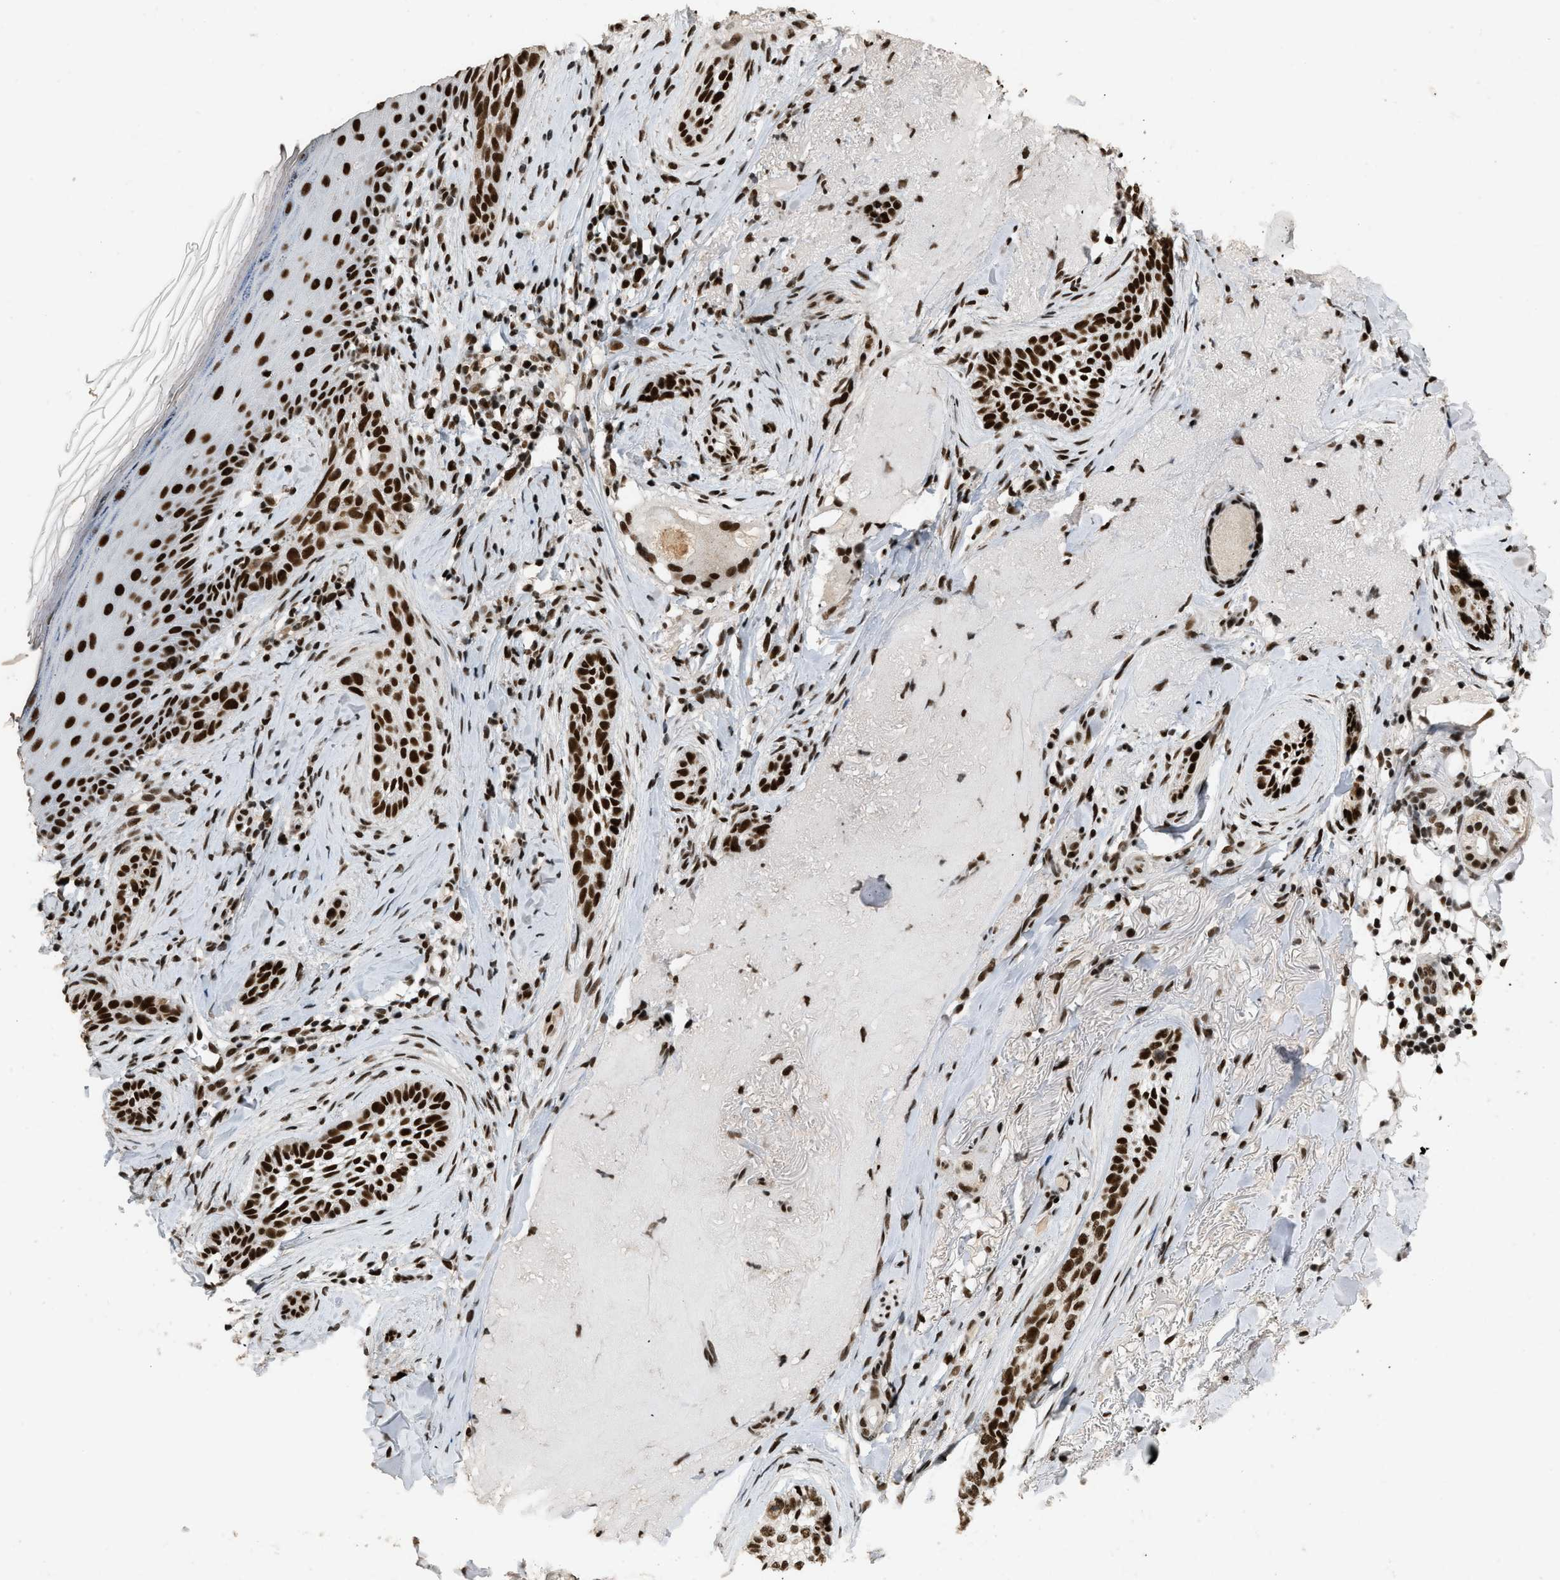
{"staining": {"intensity": "strong", "quantity": ">75%", "location": "nuclear"}, "tissue": "skin cancer", "cell_type": "Tumor cells", "image_type": "cancer", "snomed": [{"axis": "morphology", "description": "Basal cell carcinoma"}, {"axis": "topography", "description": "Skin"}], "caption": "DAB immunohistochemical staining of human basal cell carcinoma (skin) displays strong nuclear protein expression in approximately >75% of tumor cells.", "gene": "SMARCB1", "patient": {"sex": "female", "age": 88}}